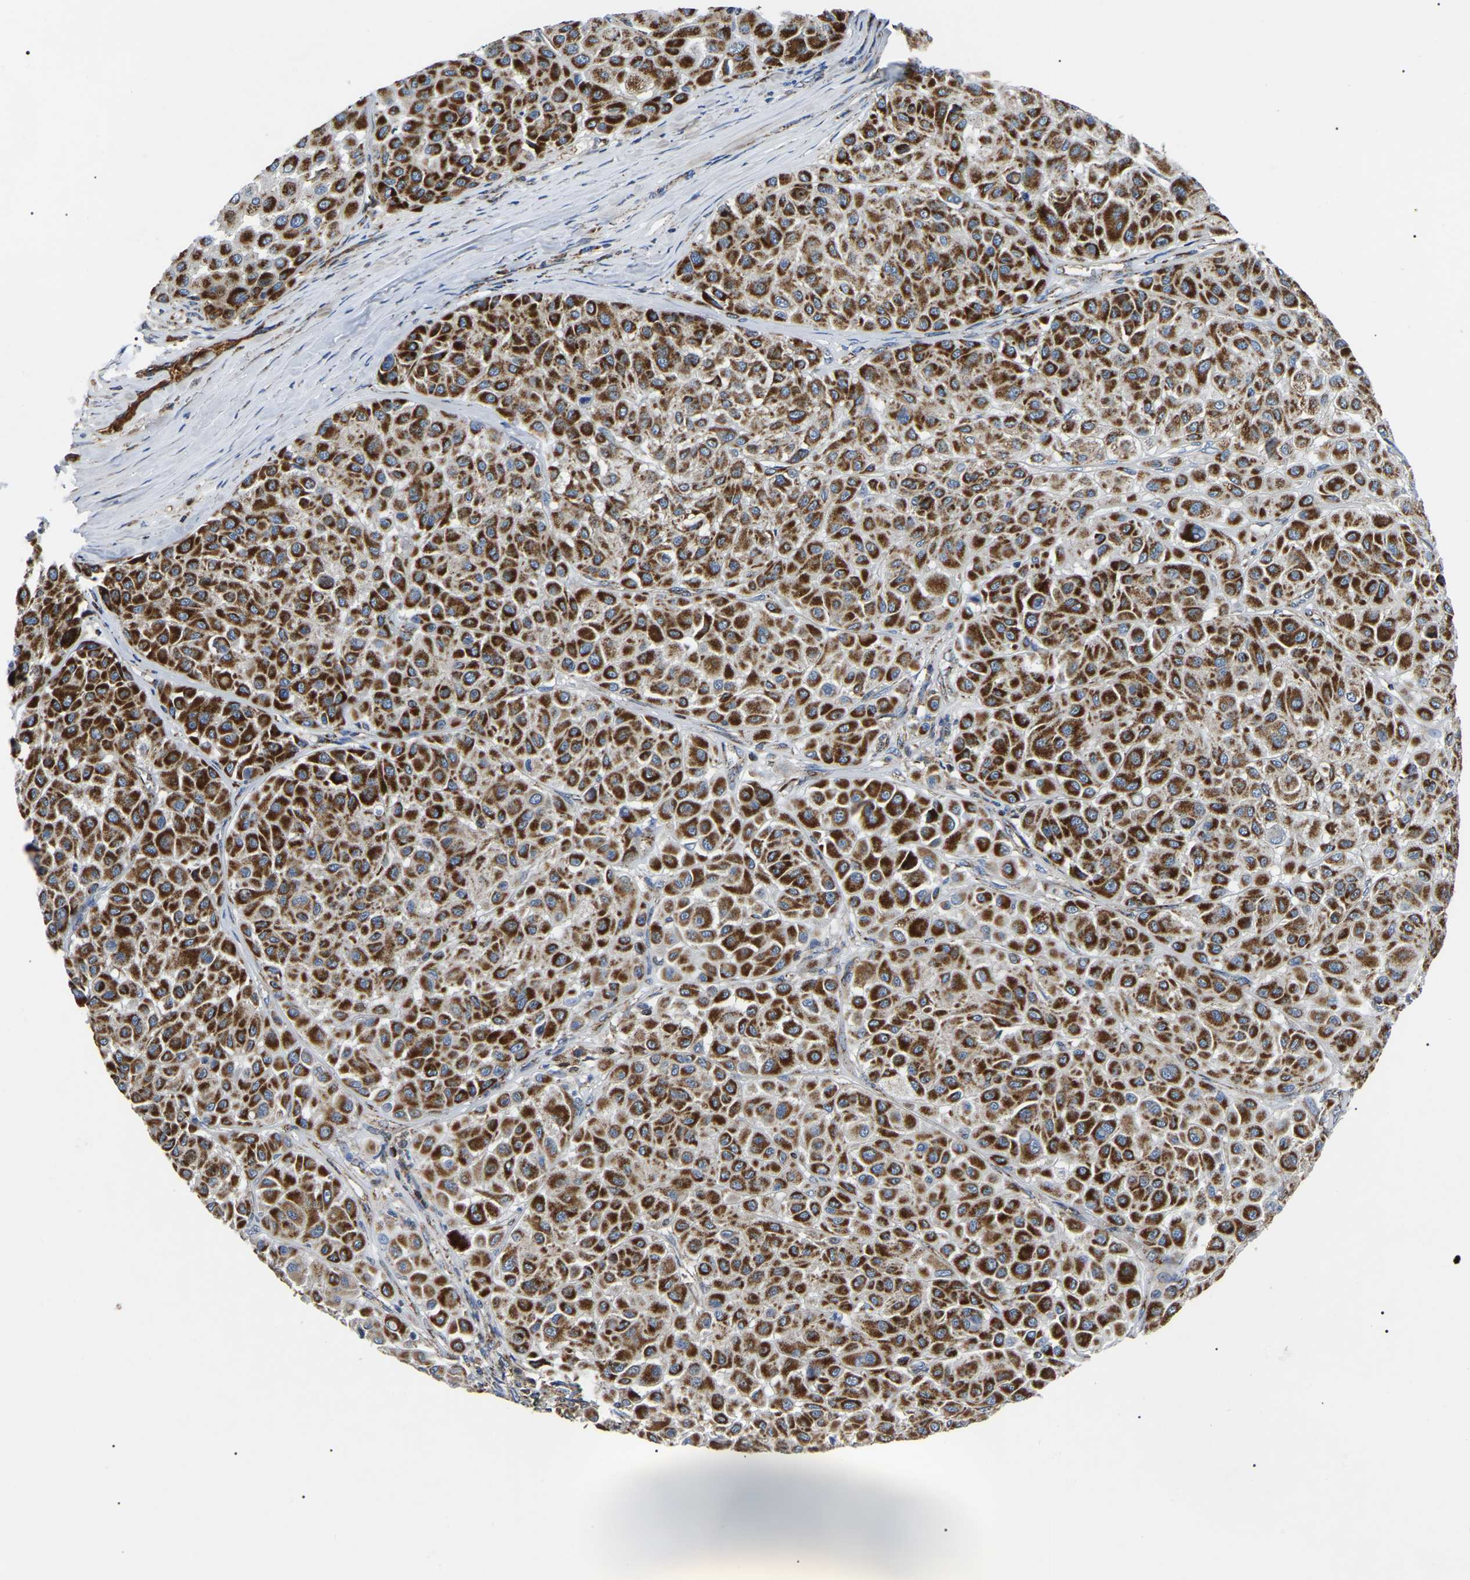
{"staining": {"intensity": "strong", "quantity": ">75%", "location": "cytoplasmic/membranous"}, "tissue": "melanoma", "cell_type": "Tumor cells", "image_type": "cancer", "snomed": [{"axis": "morphology", "description": "Malignant melanoma, Metastatic site"}, {"axis": "topography", "description": "Soft tissue"}], "caption": "This micrograph displays melanoma stained with immunohistochemistry (IHC) to label a protein in brown. The cytoplasmic/membranous of tumor cells show strong positivity for the protein. Nuclei are counter-stained blue.", "gene": "PPM1E", "patient": {"sex": "male", "age": 41}}